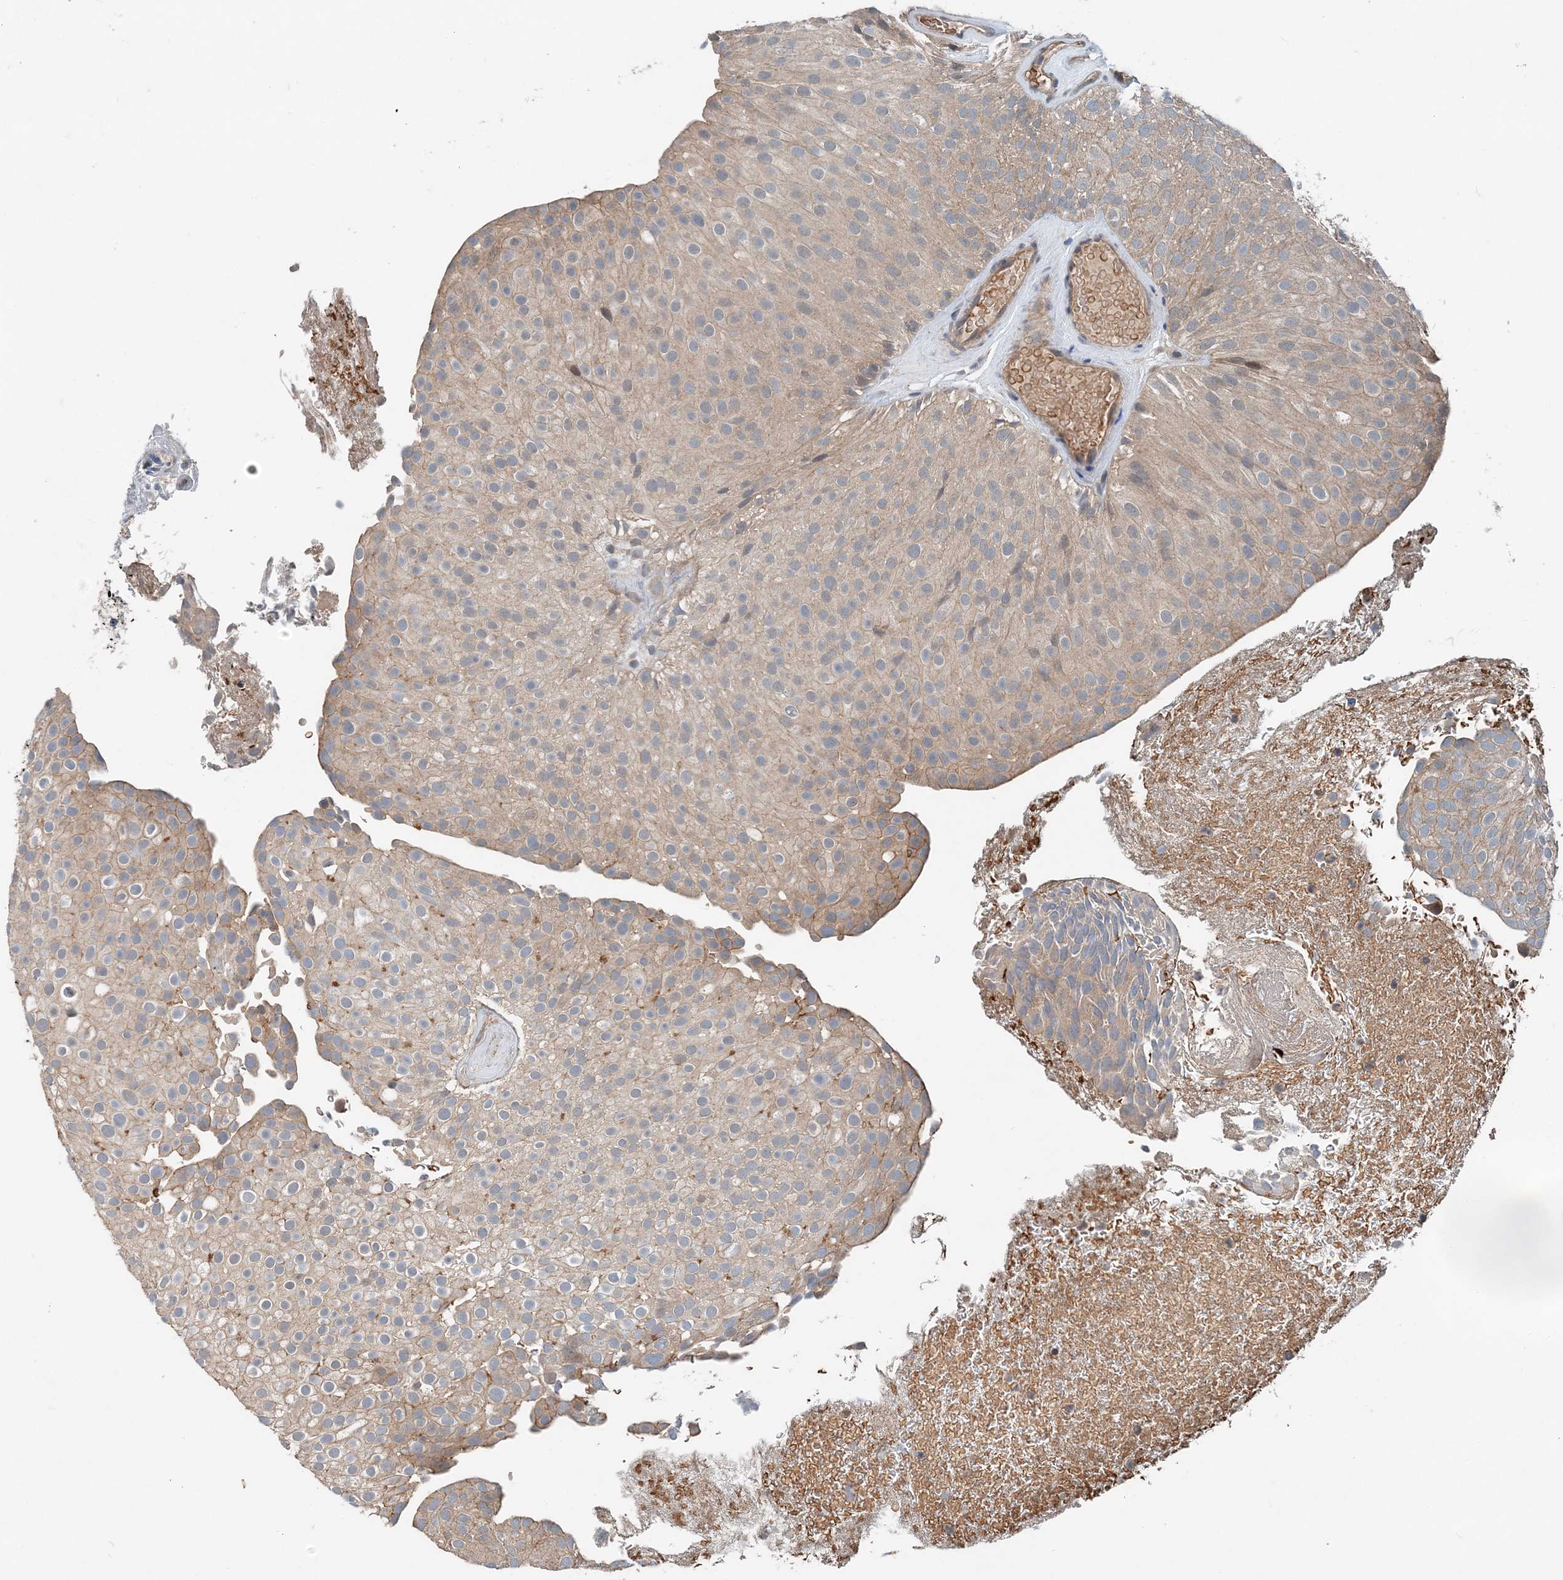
{"staining": {"intensity": "weak", "quantity": ">75%", "location": "cytoplasmic/membranous"}, "tissue": "urothelial cancer", "cell_type": "Tumor cells", "image_type": "cancer", "snomed": [{"axis": "morphology", "description": "Urothelial carcinoma, Low grade"}, {"axis": "topography", "description": "Urinary bladder"}], "caption": "Approximately >75% of tumor cells in human urothelial cancer exhibit weak cytoplasmic/membranous protein positivity as visualized by brown immunohistochemical staining.", "gene": "SMPD3", "patient": {"sex": "male", "age": 78}}